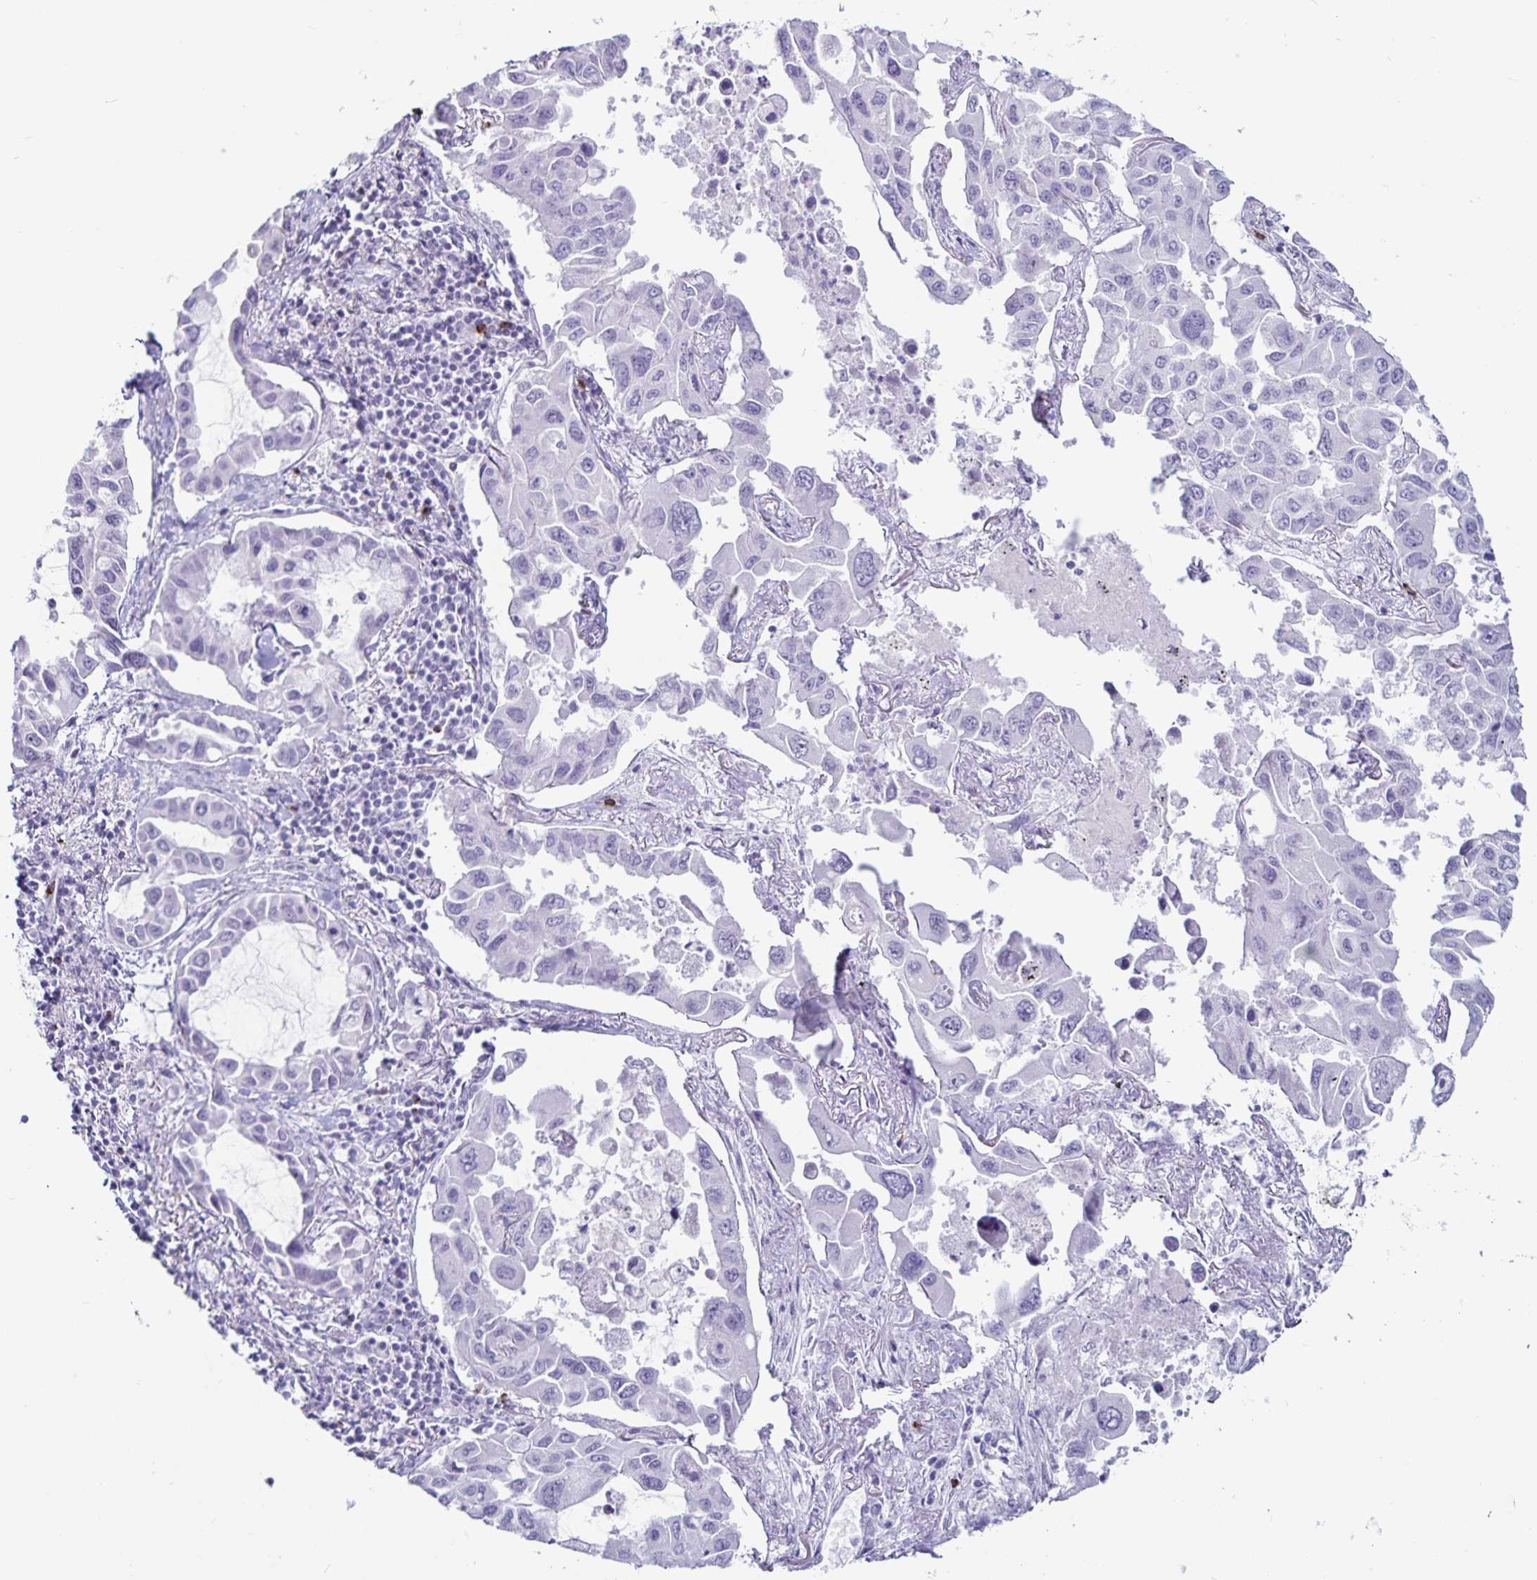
{"staining": {"intensity": "negative", "quantity": "none", "location": "none"}, "tissue": "lung cancer", "cell_type": "Tumor cells", "image_type": "cancer", "snomed": [{"axis": "morphology", "description": "Adenocarcinoma, NOS"}, {"axis": "topography", "description": "Lung"}], "caption": "Immunohistochemistry (IHC) image of neoplastic tissue: lung cancer (adenocarcinoma) stained with DAB reveals no significant protein expression in tumor cells. Nuclei are stained in blue.", "gene": "GNLY", "patient": {"sex": "male", "age": 64}}